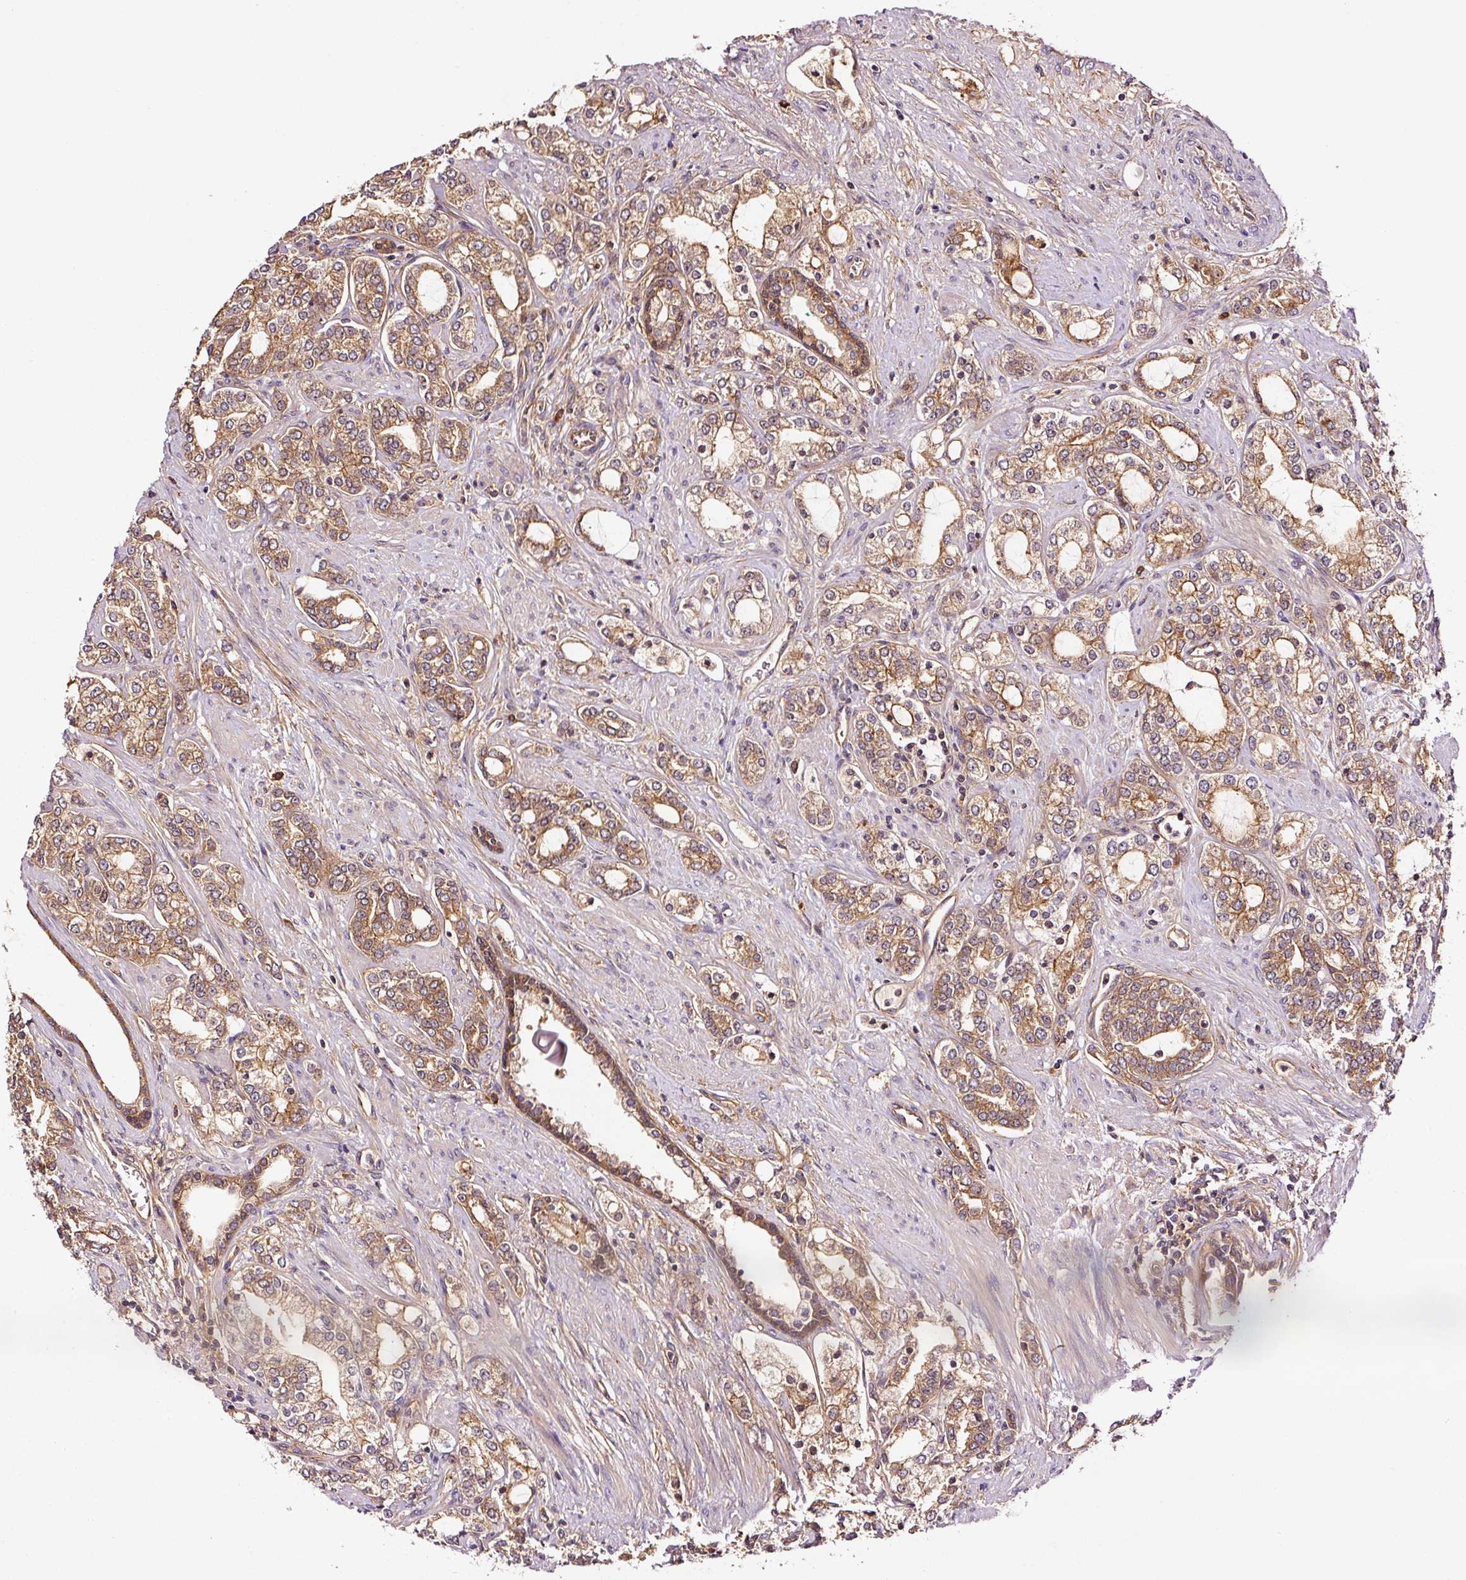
{"staining": {"intensity": "moderate", "quantity": ">75%", "location": "cytoplasmic/membranous"}, "tissue": "prostate cancer", "cell_type": "Tumor cells", "image_type": "cancer", "snomed": [{"axis": "morphology", "description": "Adenocarcinoma, High grade"}, {"axis": "topography", "description": "Prostate"}], "caption": "This histopathology image displays immunohistochemistry (IHC) staining of human high-grade adenocarcinoma (prostate), with medium moderate cytoplasmic/membranous staining in about >75% of tumor cells.", "gene": "METAP1", "patient": {"sex": "male", "age": 64}}